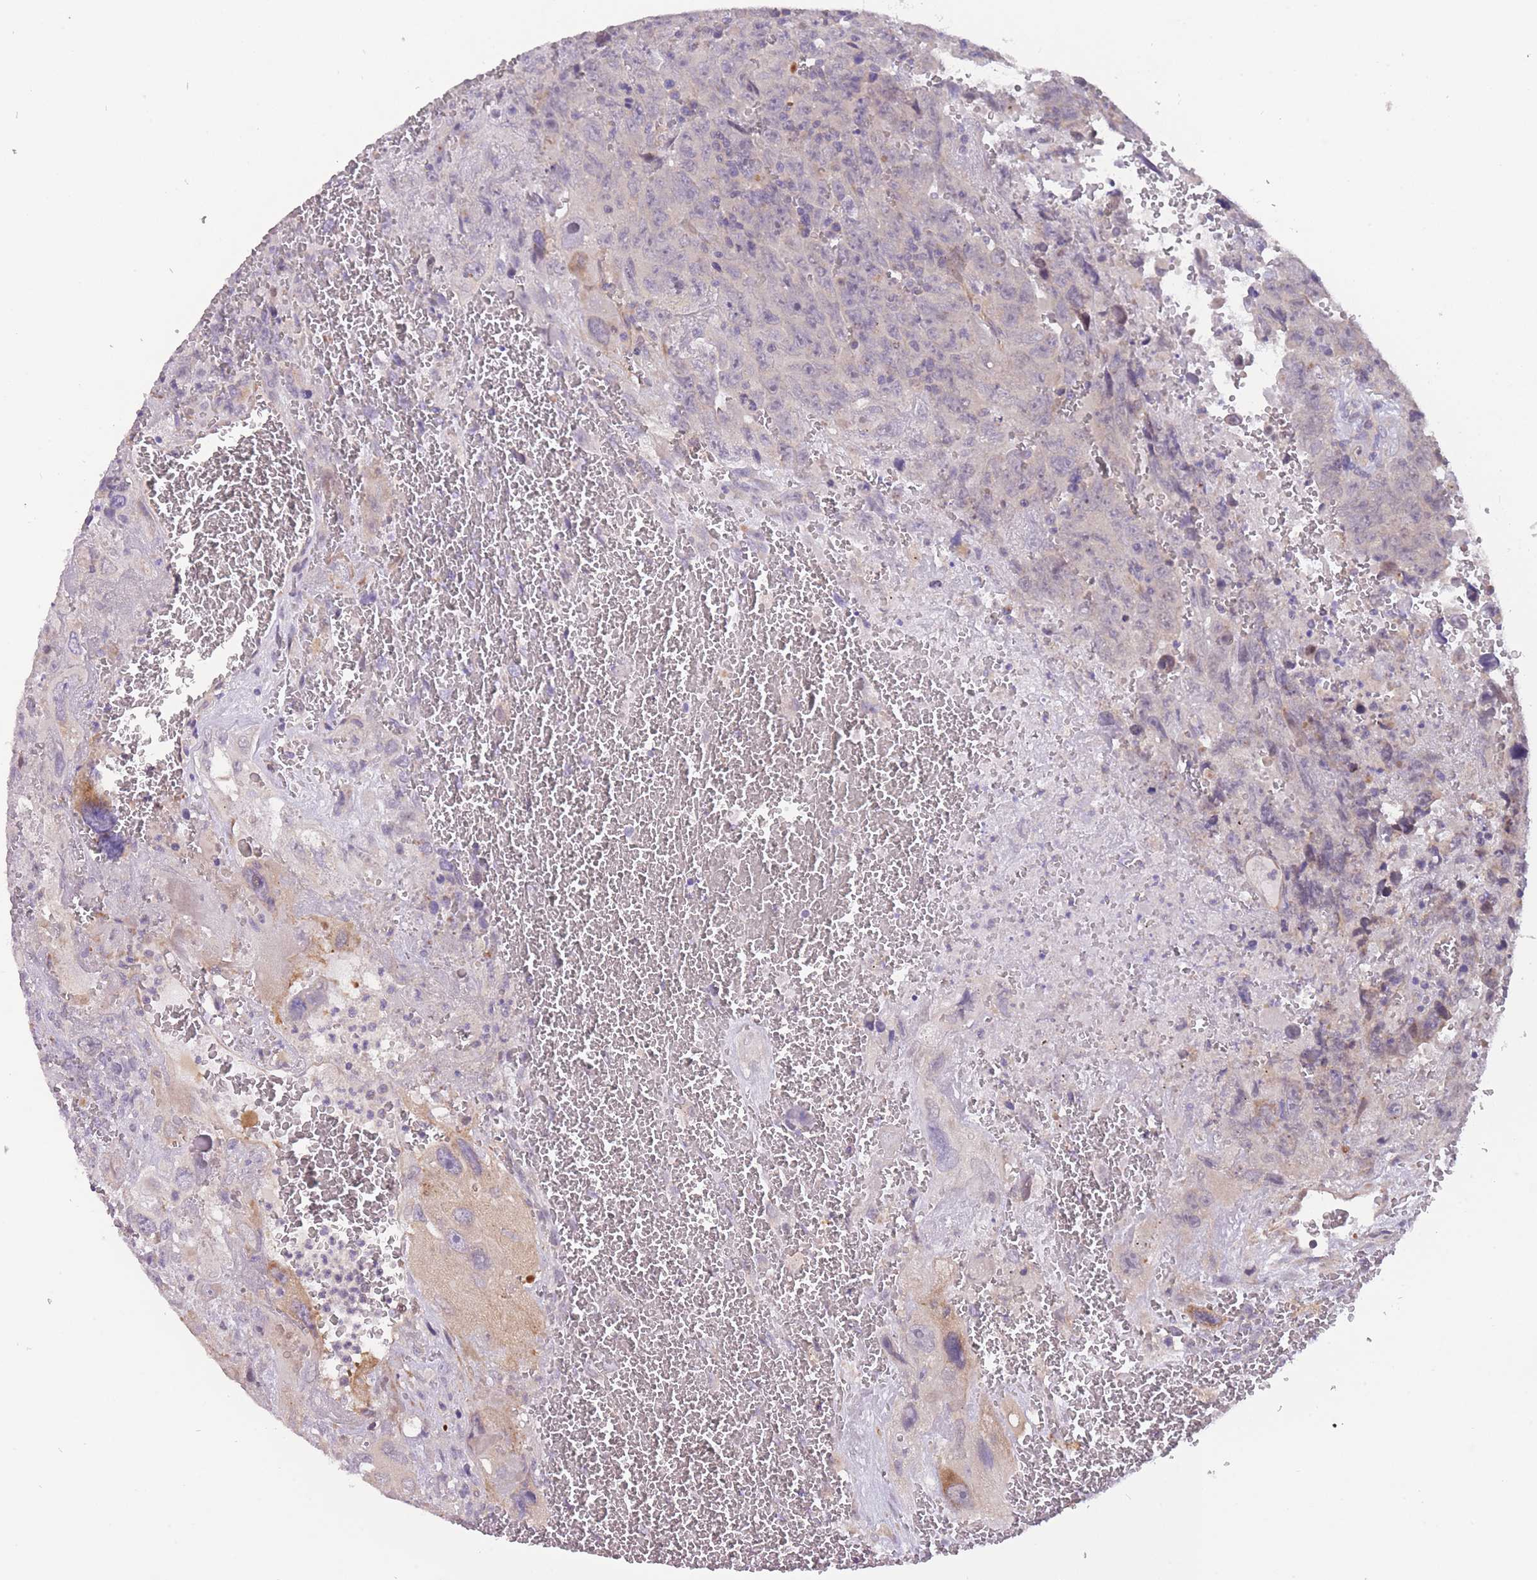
{"staining": {"intensity": "moderate", "quantity": "<25%", "location": "cytoplasmic/membranous"}, "tissue": "testis cancer", "cell_type": "Tumor cells", "image_type": "cancer", "snomed": [{"axis": "morphology", "description": "Carcinoma, Embryonal, NOS"}, {"axis": "topography", "description": "Testis"}], "caption": "The photomicrograph displays immunohistochemical staining of testis cancer (embryonal carcinoma). There is moderate cytoplasmic/membranous staining is appreciated in about <25% of tumor cells.", "gene": "ITPKC", "patient": {"sex": "male", "age": 28}}